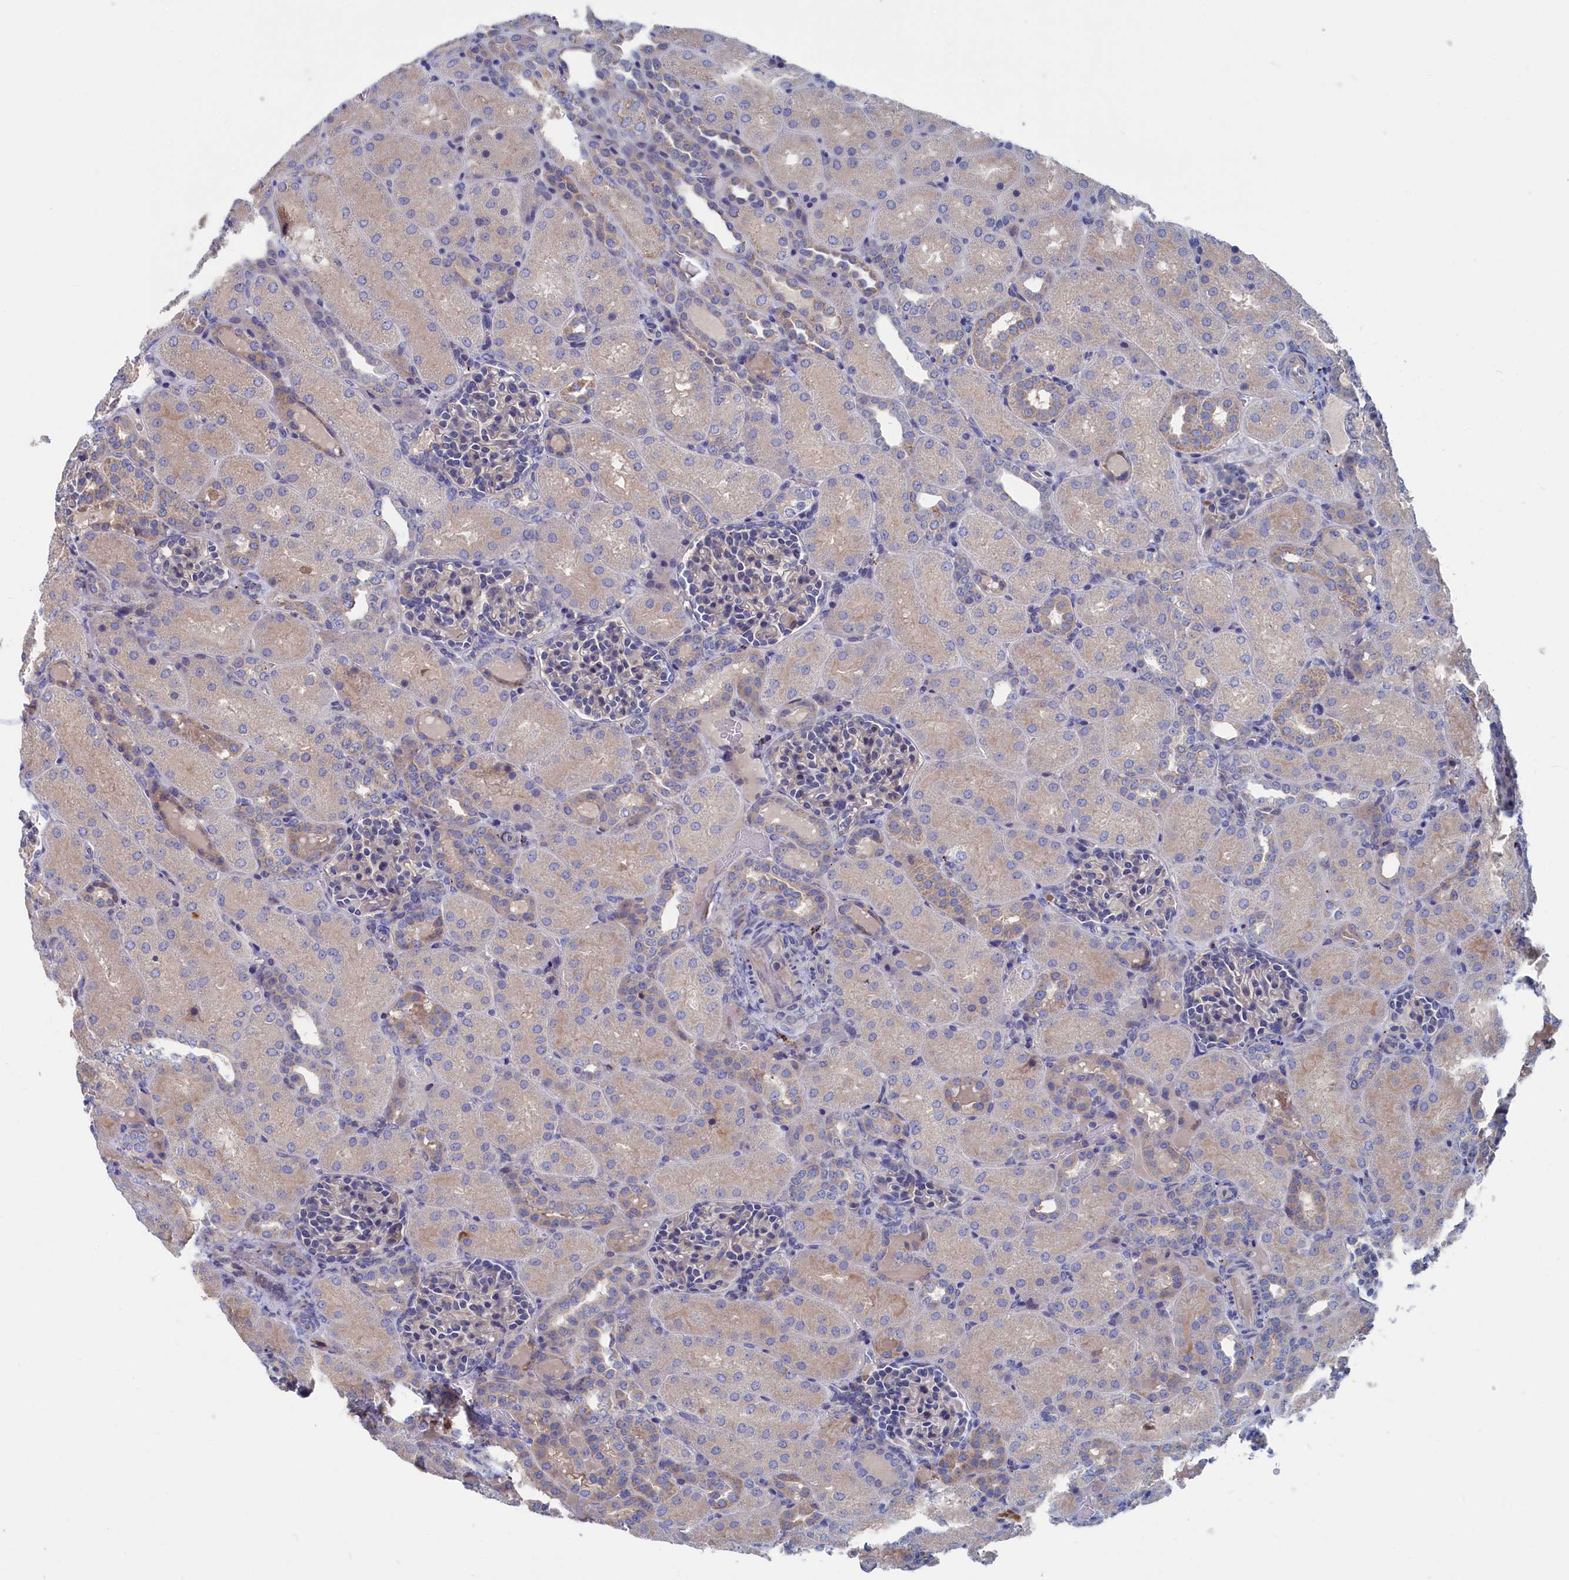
{"staining": {"intensity": "weak", "quantity": "<25%", "location": "cytoplasmic/membranous"}, "tissue": "kidney", "cell_type": "Cells in glomeruli", "image_type": "normal", "snomed": [{"axis": "morphology", "description": "Normal tissue, NOS"}, {"axis": "topography", "description": "Kidney"}], "caption": "Benign kidney was stained to show a protein in brown. There is no significant expression in cells in glomeruli. (Immunohistochemistry (ihc), brightfield microscopy, high magnification).", "gene": "CEND1", "patient": {"sex": "male", "age": 1}}